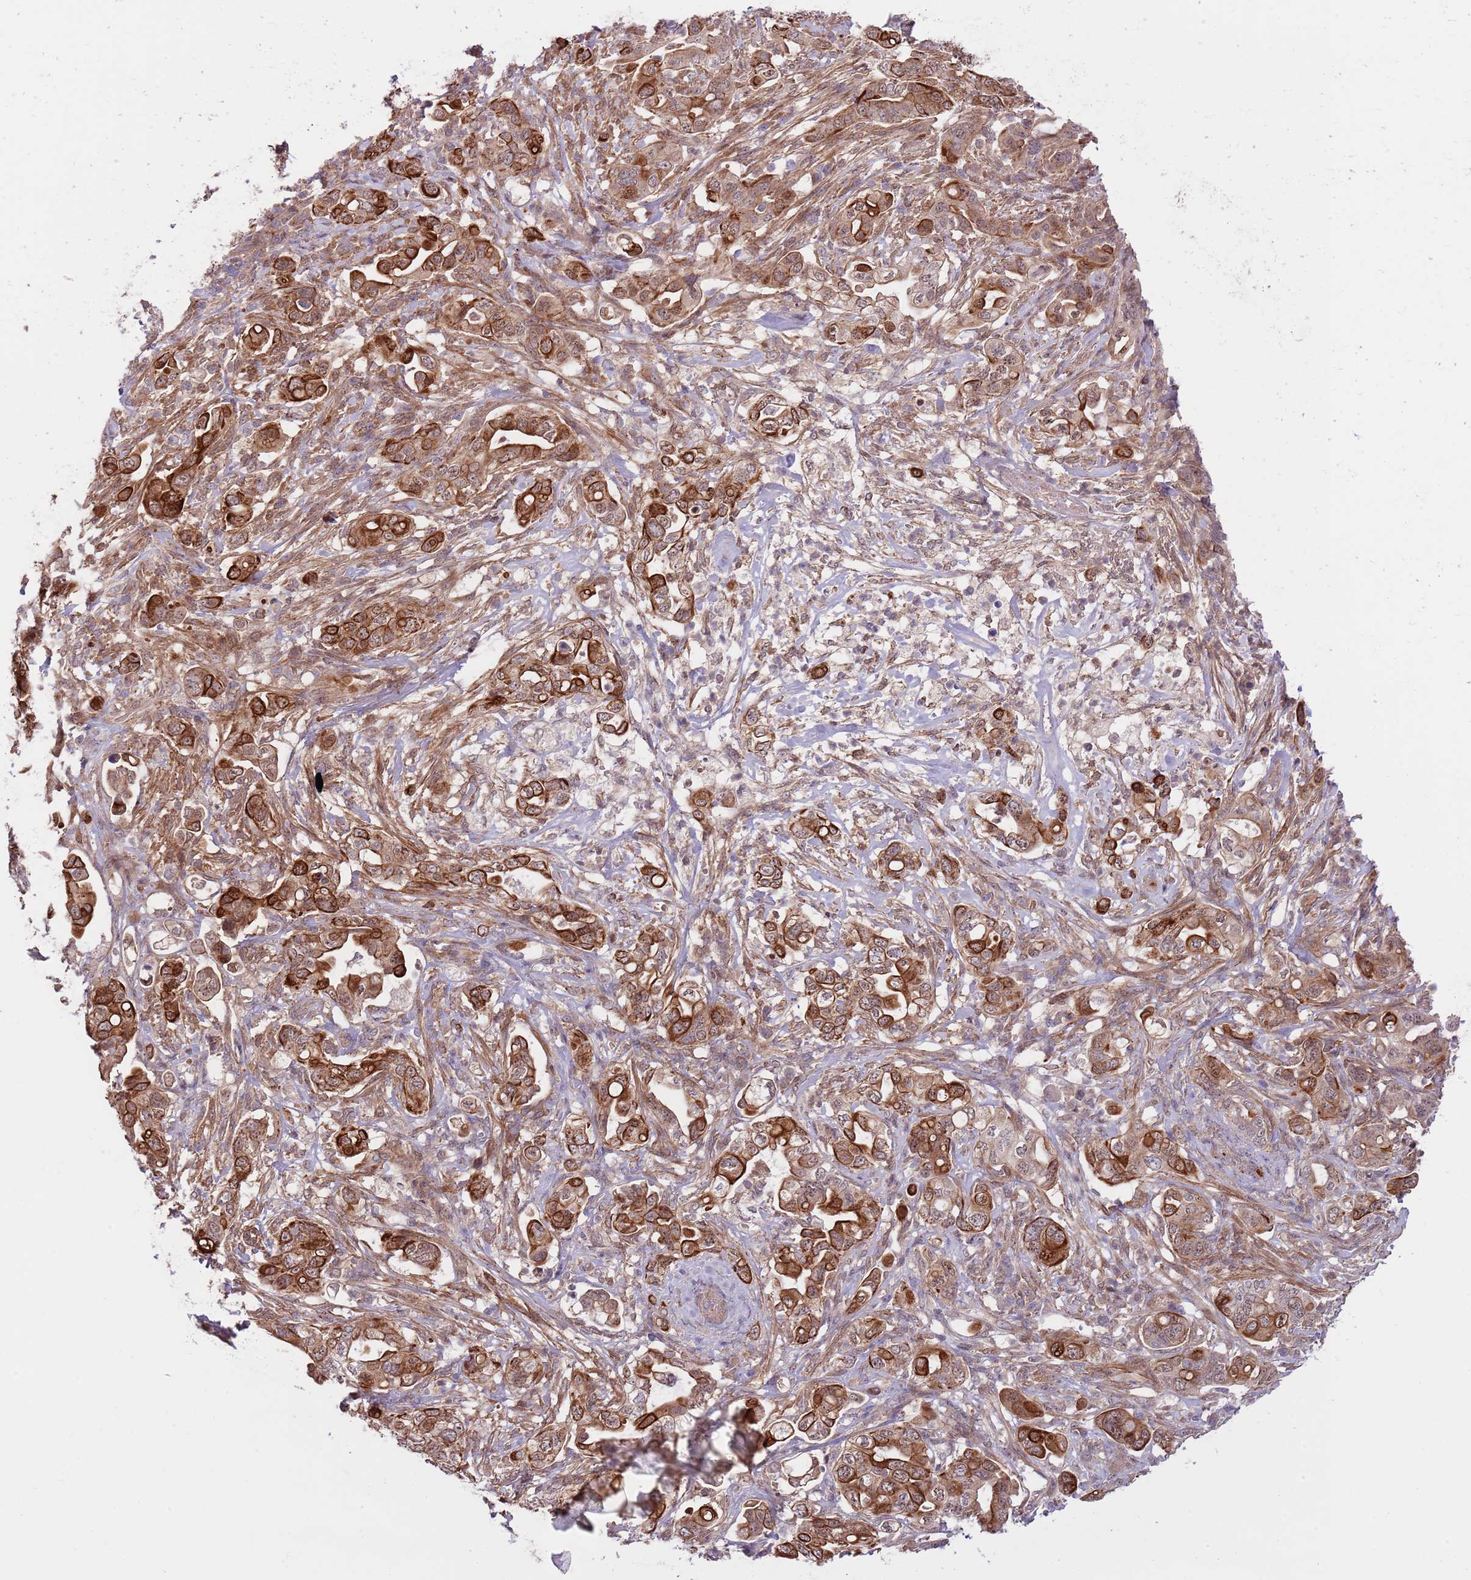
{"staining": {"intensity": "strong", "quantity": ">75%", "location": "cytoplasmic/membranous"}, "tissue": "pancreatic cancer", "cell_type": "Tumor cells", "image_type": "cancer", "snomed": [{"axis": "morphology", "description": "Normal tissue, NOS"}, {"axis": "morphology", "description": "Adenocarcinoma, NOS"}, {"axis": "topography", "description": "Lymph node"}, {"axis": "topography", "description": "Pancreas"}], "caption": "IHC photomicrograph of human adenocarcinoma (pancreatic) stained for a protein (brown), which displays high levels of strong cytoplasmic/membranous staining in approximately >75% of tumor cells.", "gene": "PRR16", "patient": {"sex": "female", "age": 67}}